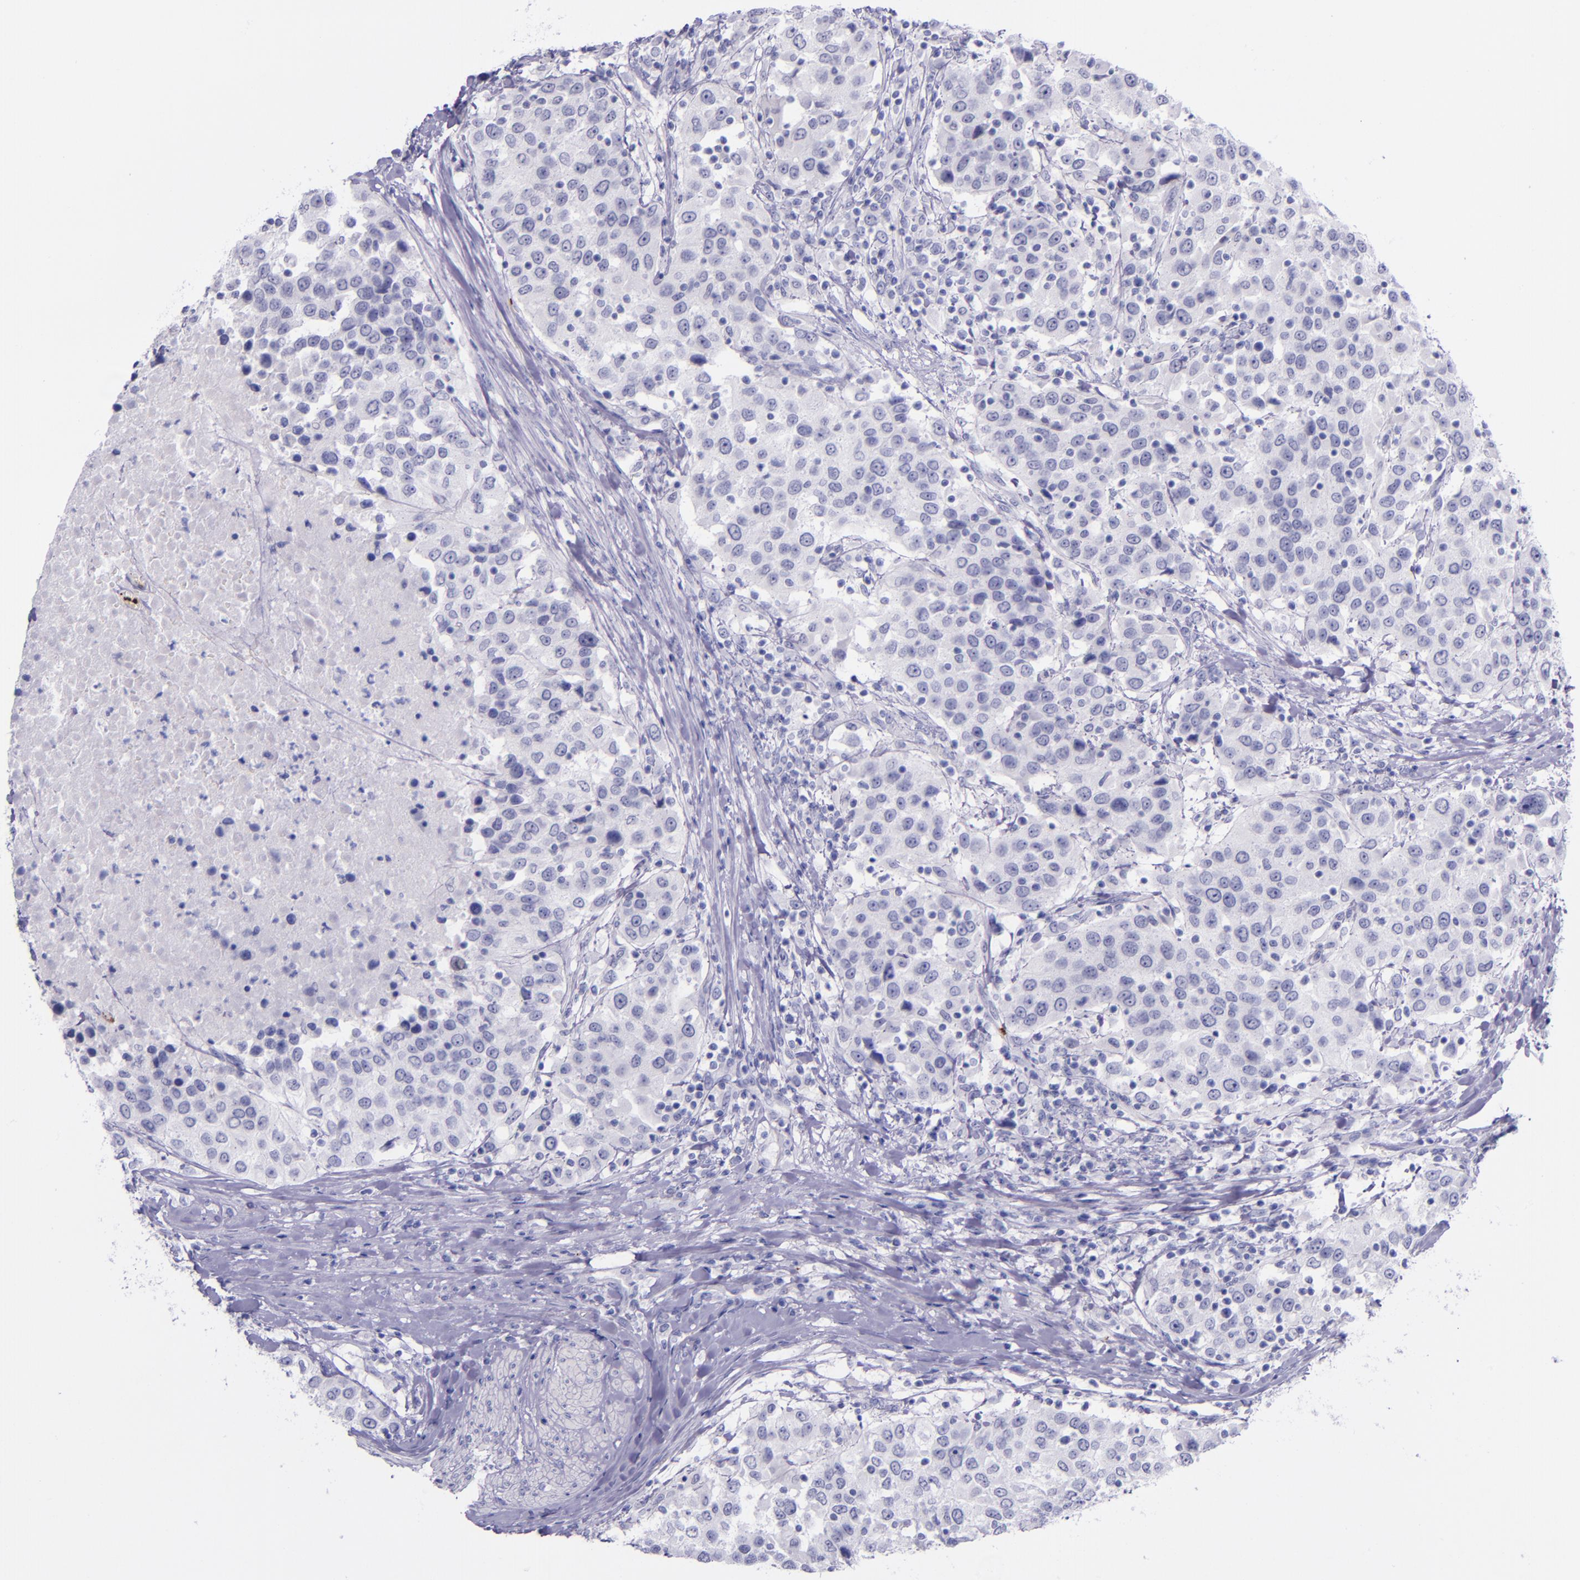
{"staining": {"intensity": "negative", "quantity": "none", "location": "none"}, "tissue": "urothelial cancer", "cell_type": "Tumor cells", "image_type": "cancer", "snomed": [{"axis": "morphology", "description": "Urothelial carcinoma, High grade"}, {"axis": "topography", "description": "Urinary bladder"}], "caption": "A histopathology image of human urothelial cancer is negative for staining in tumor cells.", "gene": "SELE", "patient": {"sex": "female", "age": 80}}